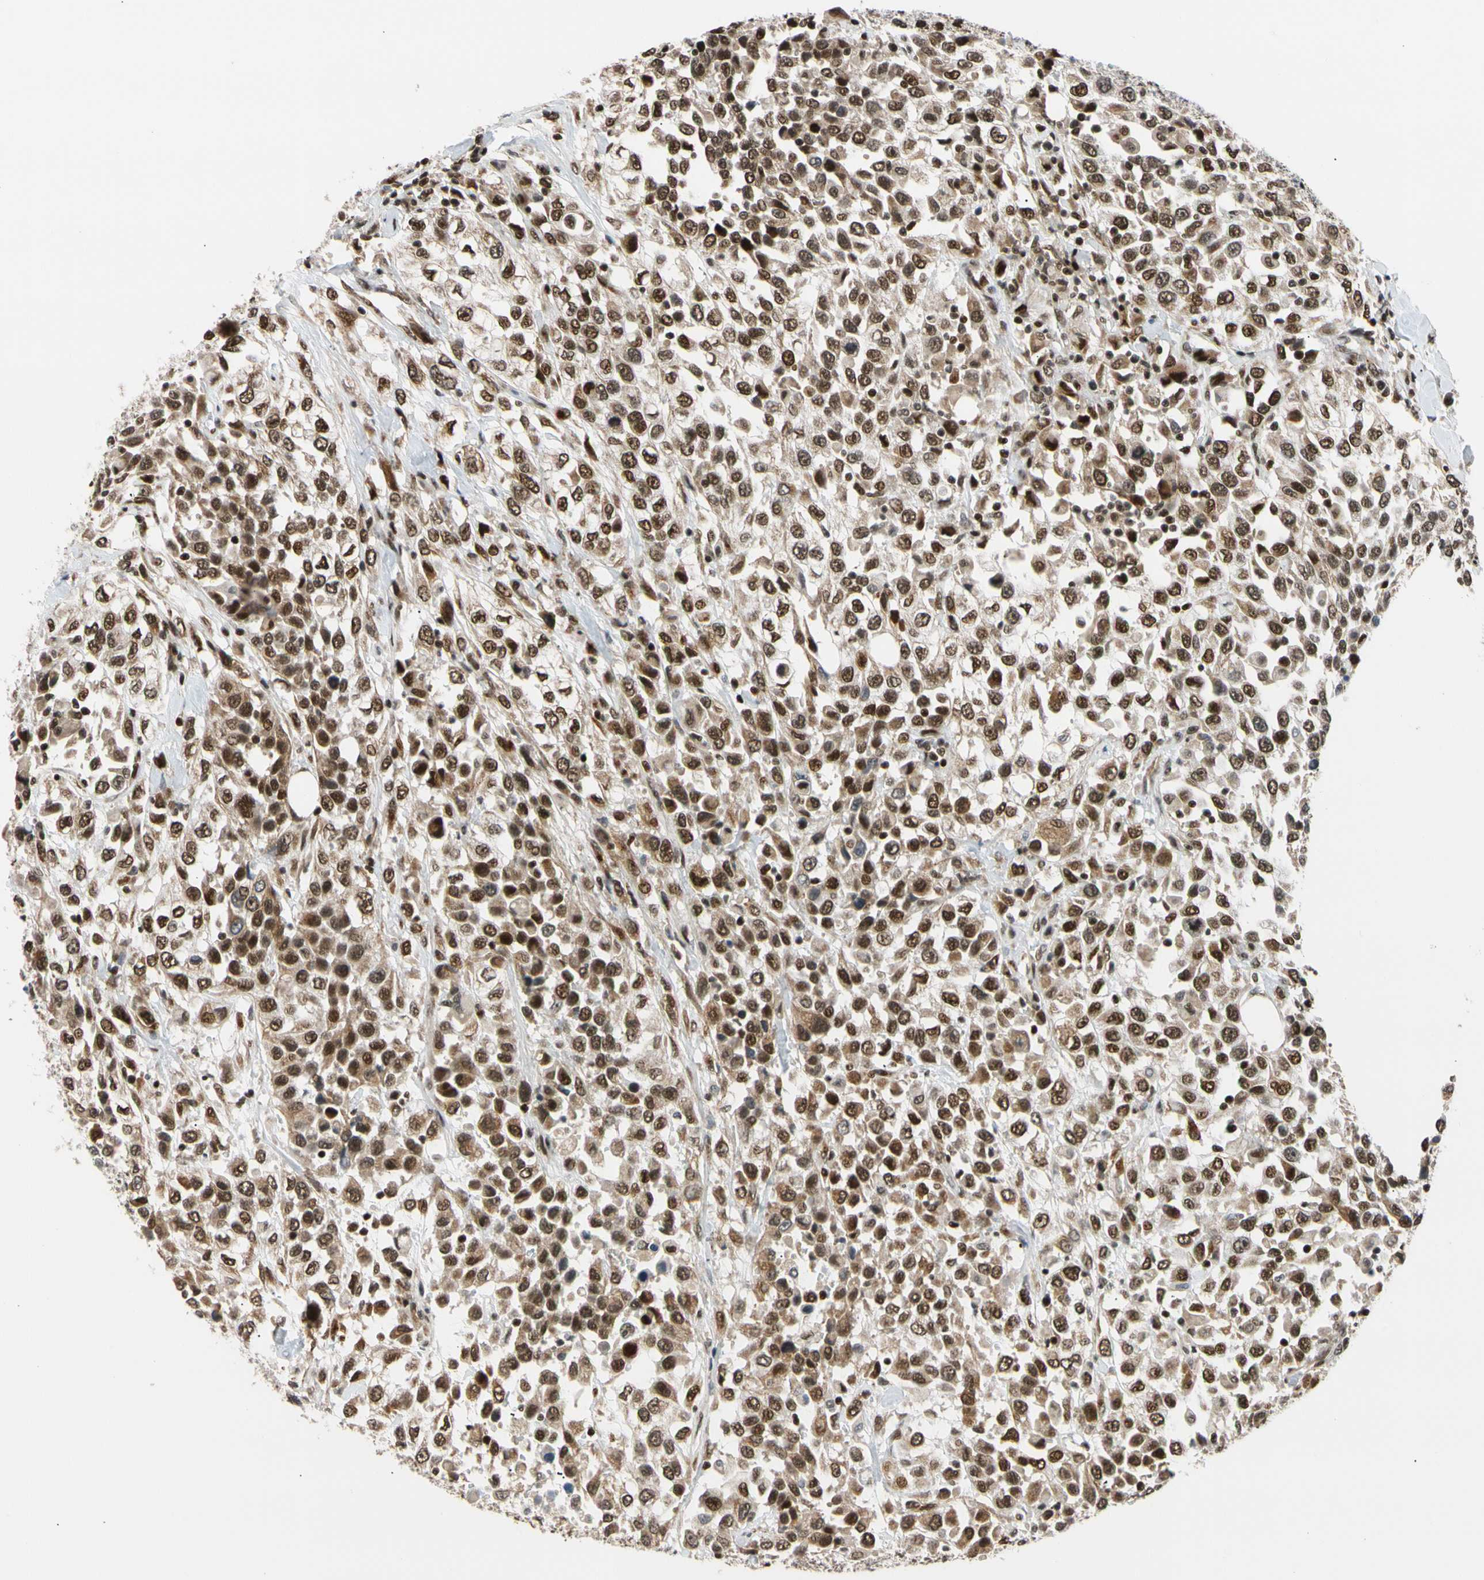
{"staining": {"intensity": "strong", "quantity": ">75%", "location": "nuclear"}, "tissue": "urothelial cancer", "cell_type": "Tumor cells", "image_type": "cancer", "snomed": [{"axis": "morphology", "description": "Urothelial carcinoma, High grade"}, {"axis": "topography", "description": "Urinary bladder"}], "caption": "Protein staining of urothelial cancer tissue demonstrates strong nuclear staining in about >75% of tumor cells.", "gene": "E2F1", "patient": {"sex": "female", "age": 80}}